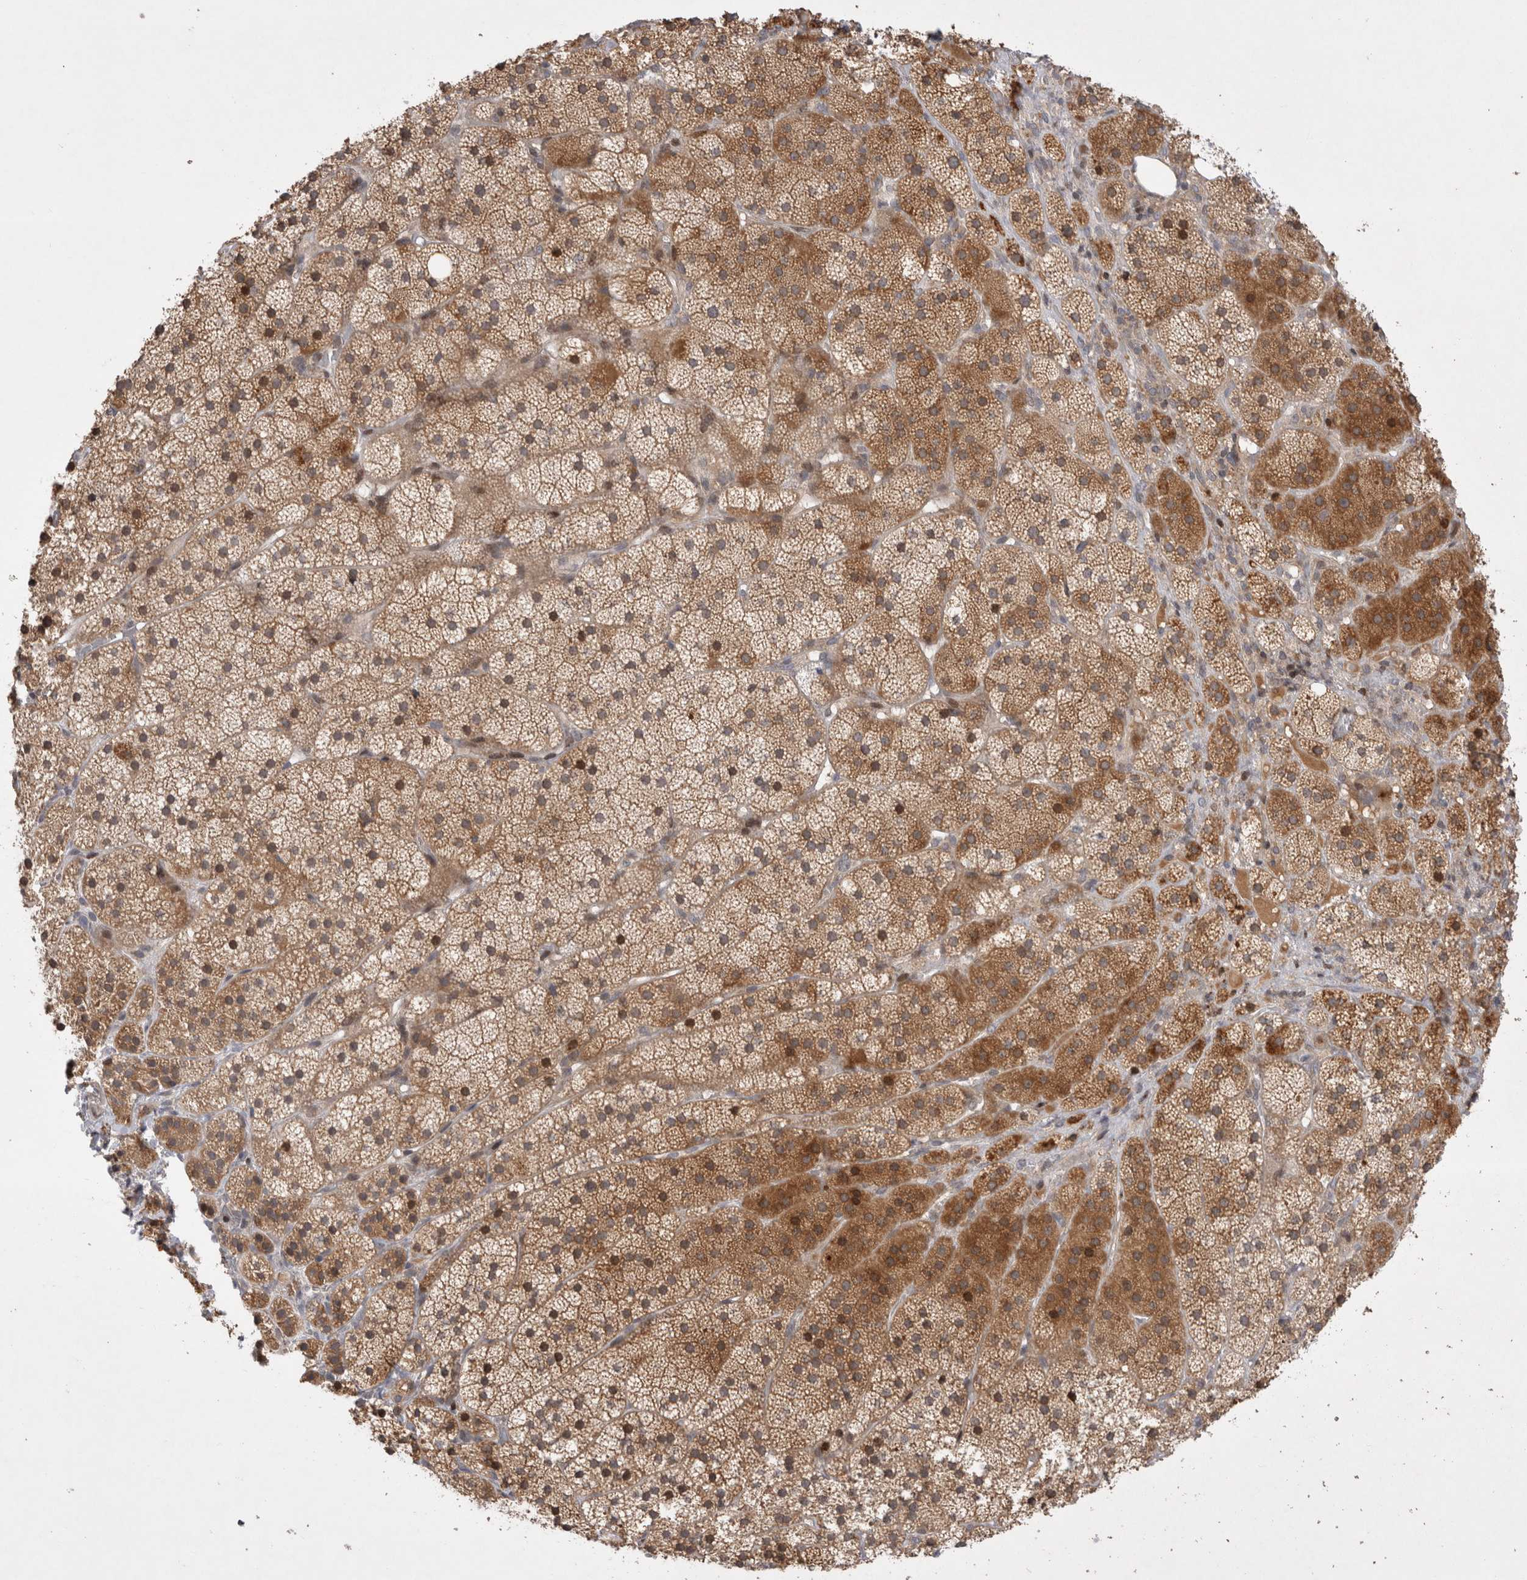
{"staining": {"intensity": "moderate", "quantity": ">75%", "location": "cytoplasmic/membranous,nuclear"}, "tissue": "adrenal gland", "cell_type": "Glandular cells", "image_type": "normal", "snomed": [{"axis": "morphology", "description": "Normal tissue, NOS"}, {"axis": "topography", "description": "Adrenal gland"}], "caption": "Brown immunohistochemical staining in benign adrenal gland displays moderate cytoplasmic/membranous,nuclear staining in approximately >75% of glandular cells. The staining was performed using DAB, with brown indicating positive protein expression. Nuclei are stained blue with hematoxylin.", "gene": "PLEKHM1", "patient": {"sex": "female", "age": 44}}